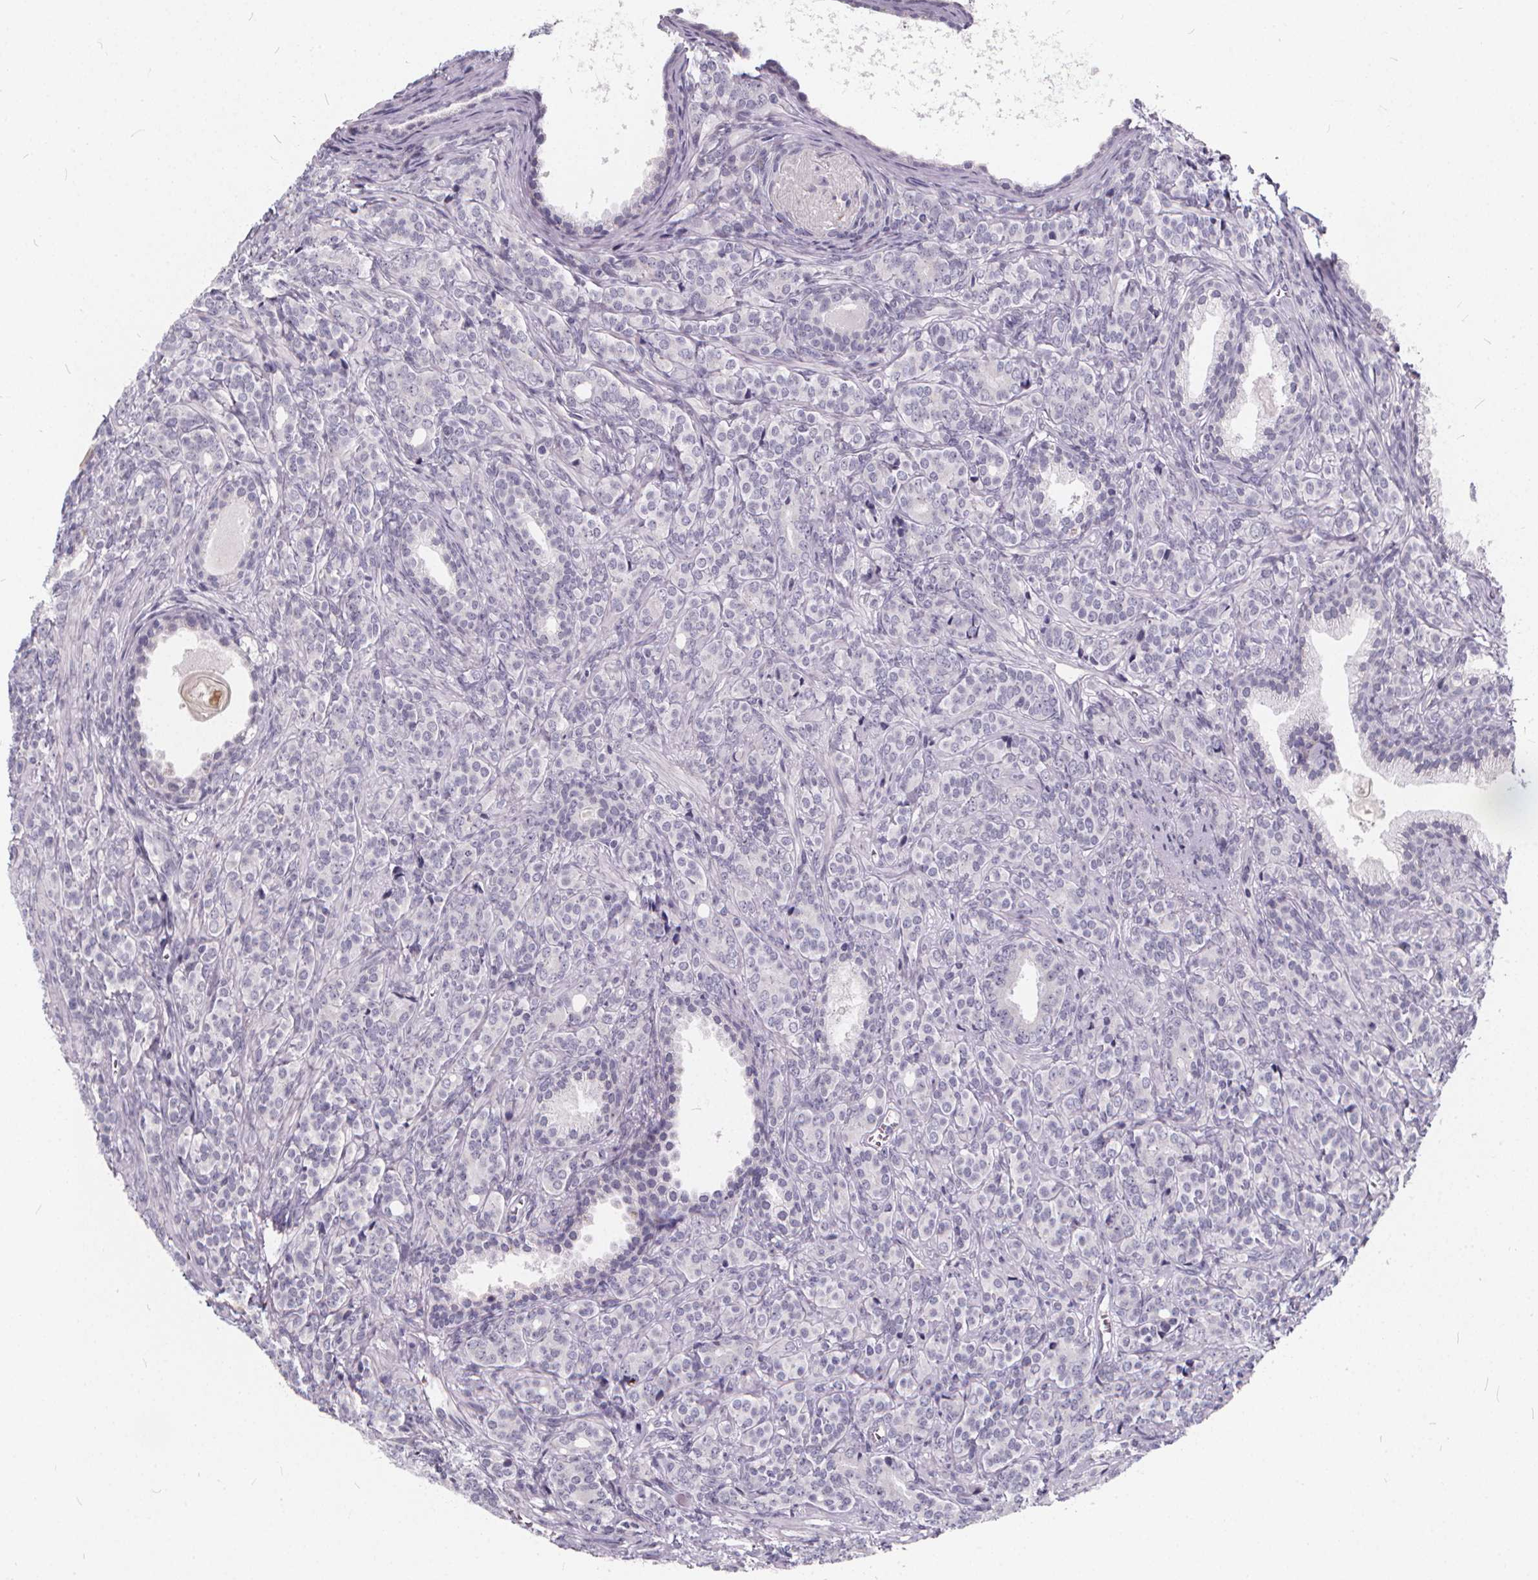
{"staining": {"intensity": "negative", "quantity": "none", "location": "none"}, "tissue": "prostate cancer", "cell_type": "Tumor cells", "image_type": "cancer", "snomed": [{"axis": "morphology", "description": "Adenocarcinoma, High grade"}, {"axis": "topography", "description": "Prostate"}], "caption": "This is an immunohistochemistry (IHC) photomicrograph of prostate cancer. There is no positivity in tumor cells.", "gene": "SPEF2", "patient": {"sex": "male", "age": 84}}